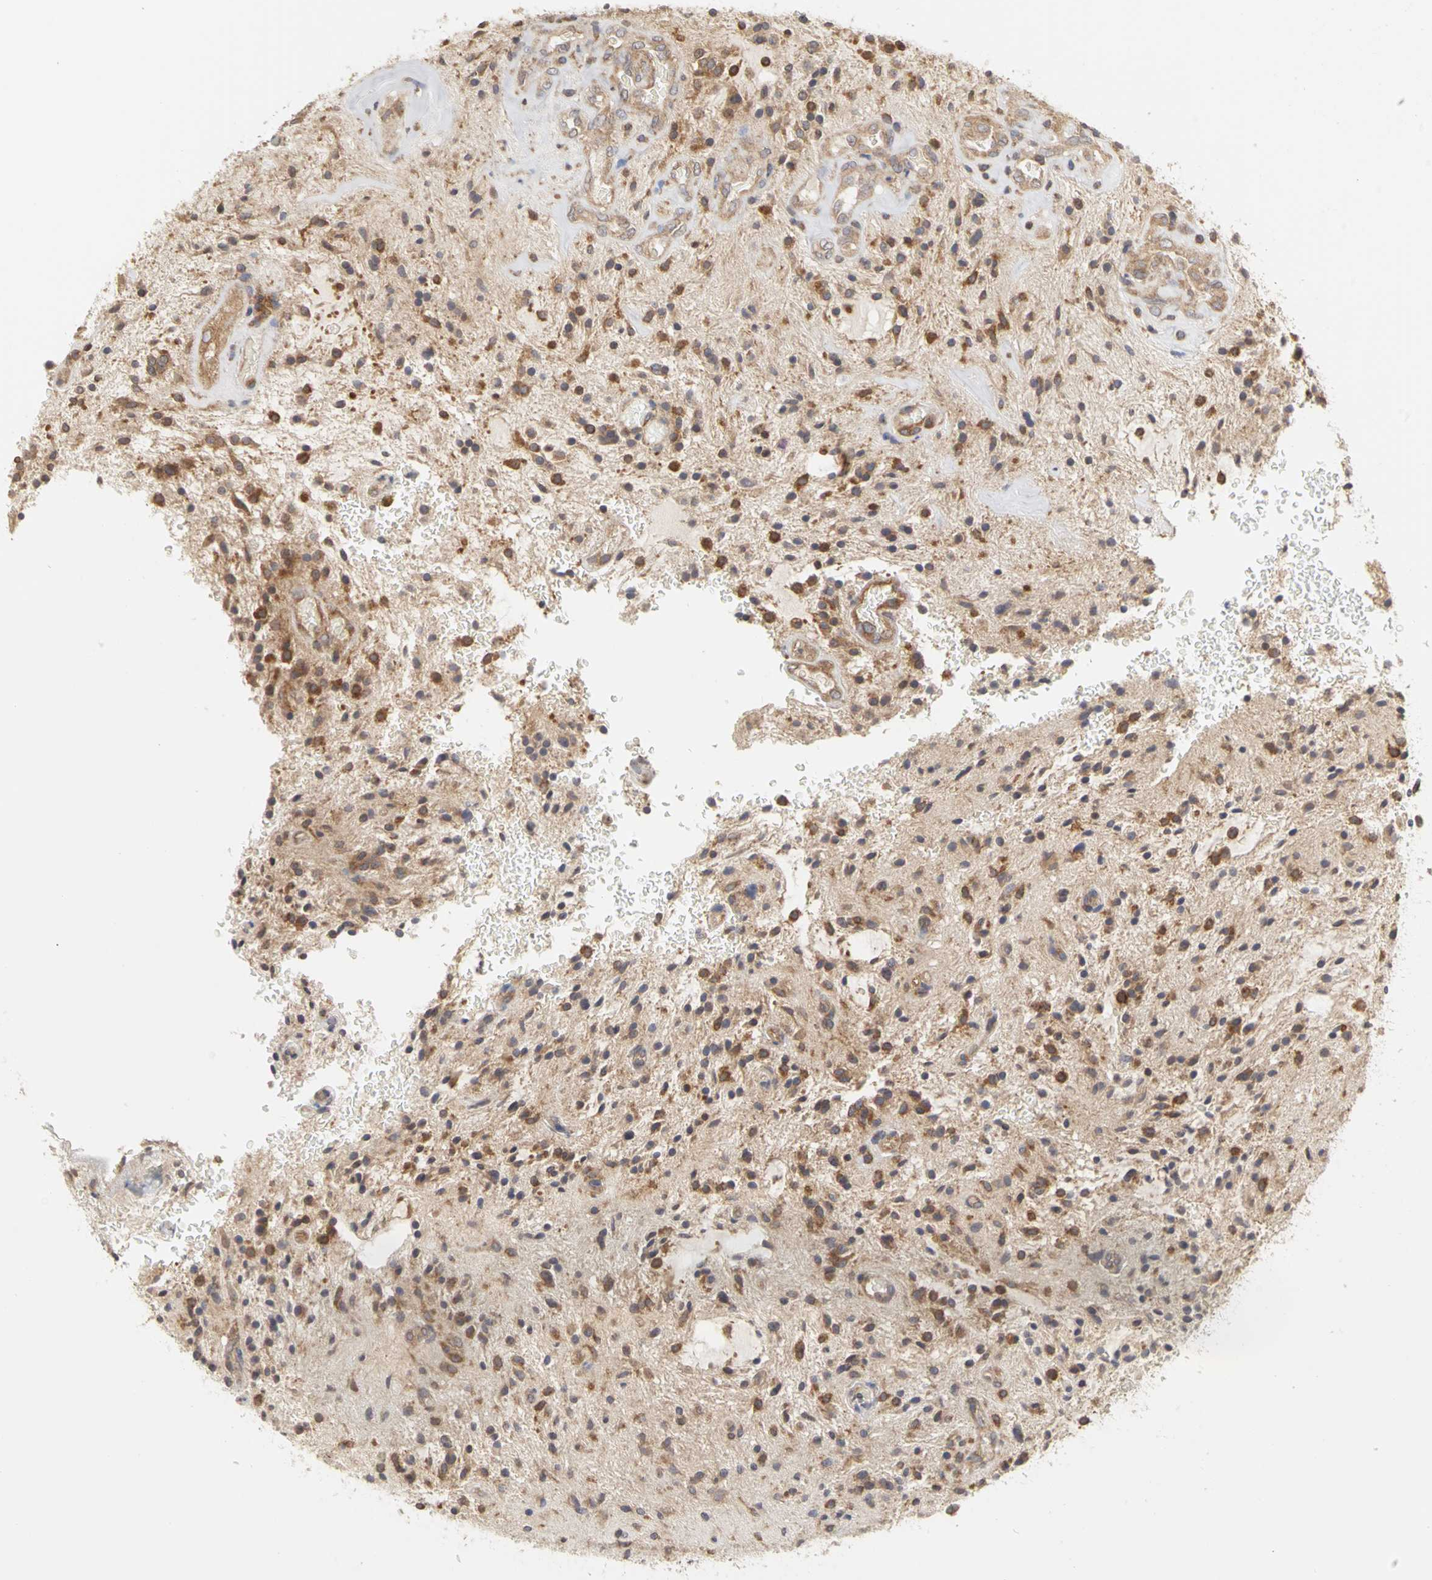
{"staining": {"intensity": "moderate", "quantity": "25%-75%", "location": "cytoplasmic/membranous"}, "tissue": "glioma", "cell_type": "Tumor cells", "image_type": "cancer", "snomed": [{"axis": "morphology", "description": "Glioma, malignant, NOS"}, {"axis": "topography", "description": "Cerebellum"}], "caption": "Glioma stained for a protein shows moderate cytoplasmic/membranous positivity in tumor cells.", "gene": "IRAK1", "patient": {"sex": "female", "age": 10}}